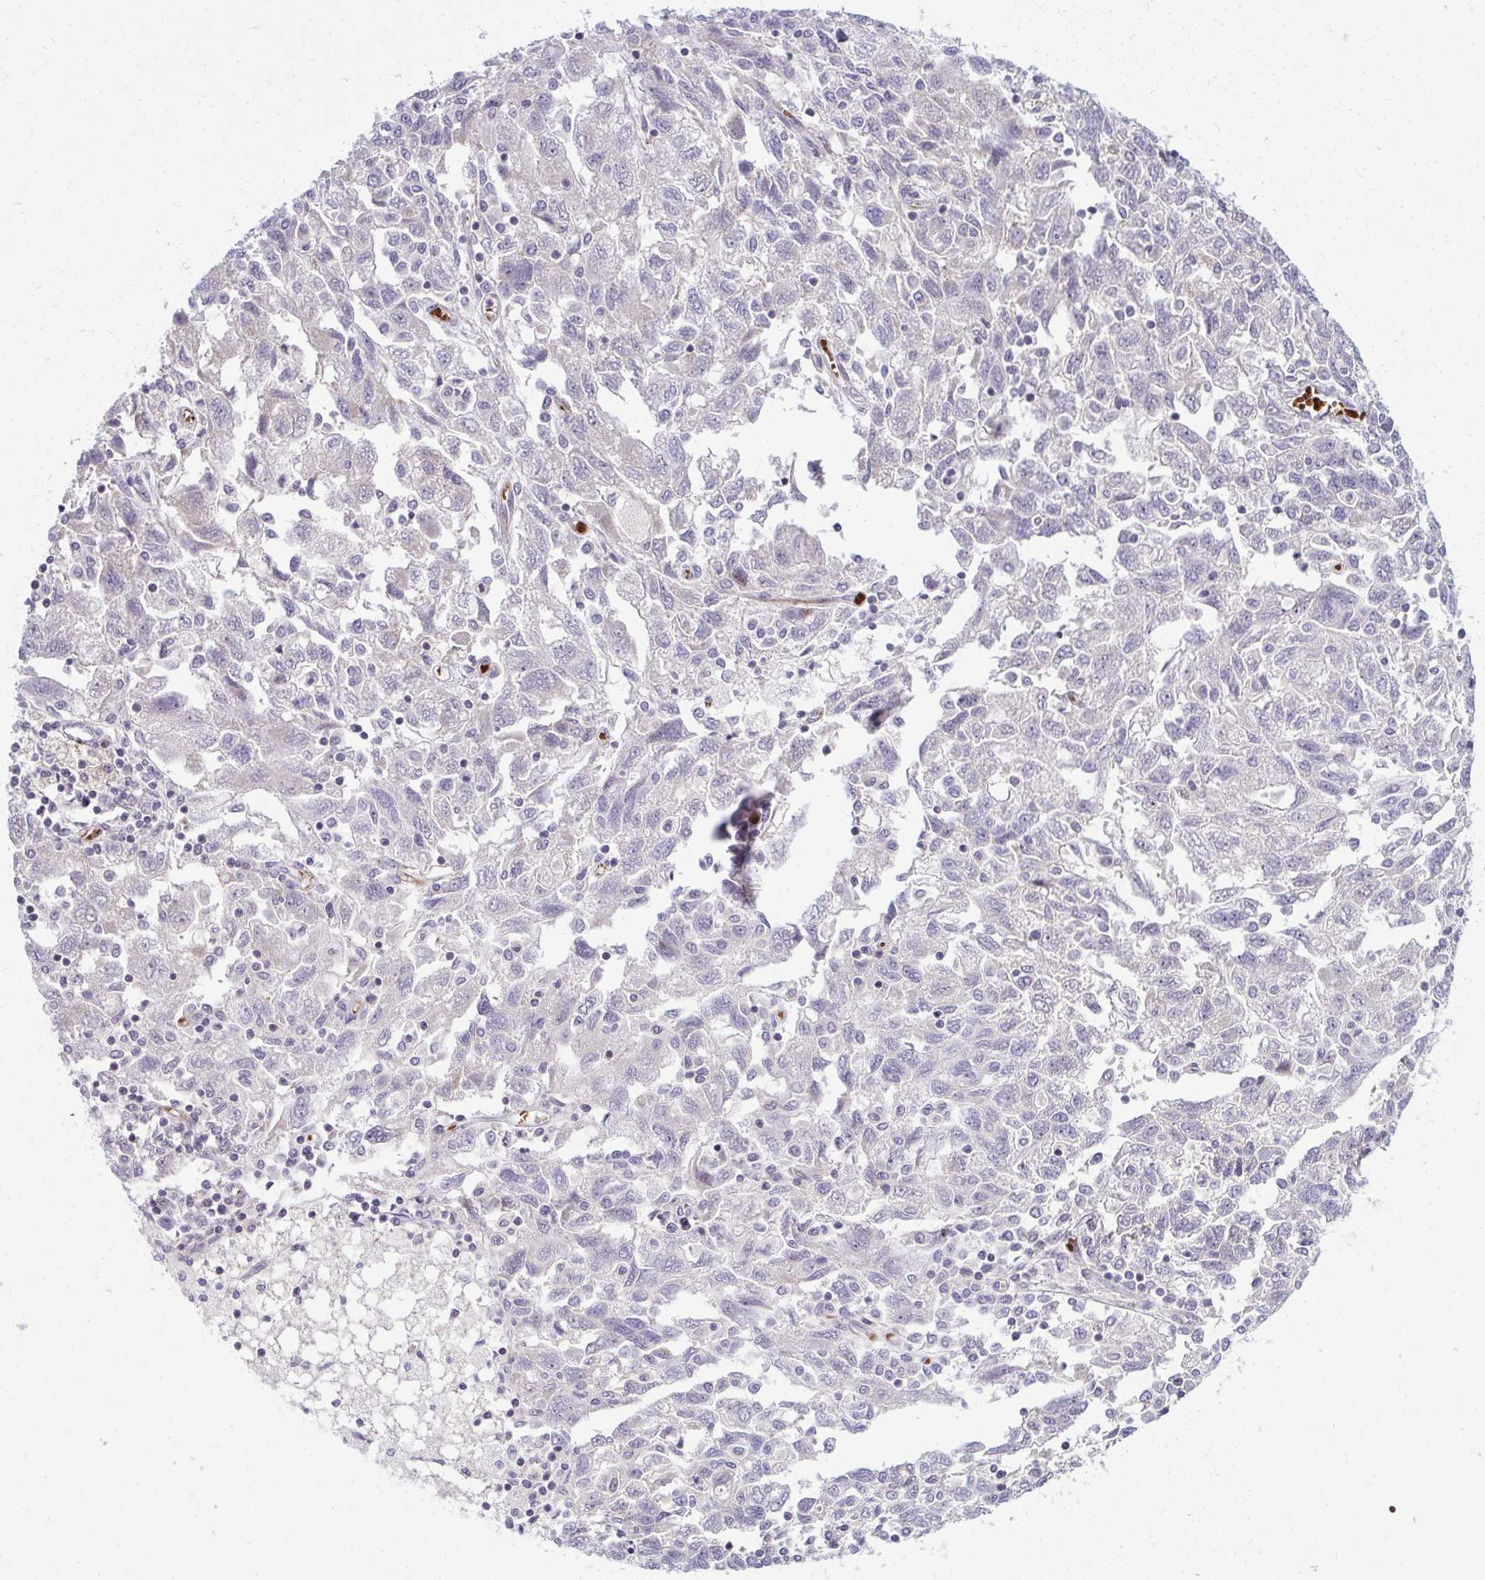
{"staining": {"intensity": "negative", "quantity": "none", "location": "none"}, "tissue": "ovarian cancer", "cell_type": "Tumor cells", "image_type": "cancer", "snomed": [{"axis": "morphology", "description": "Carcinoma, NOS"}, {"axis": "morphology", "description": "Cystadenocarcinoma, serous, NOS"}, {"axis": "topography", "description": "Ovary"}], "caption": "This is a photomicrograph of IHC staining of serous cystadenocarcinoma (ovarian), which shows no positivity in tumor cells.", "gene": "SLC14A1", "patient": {"sex": "female", "age": 69}}